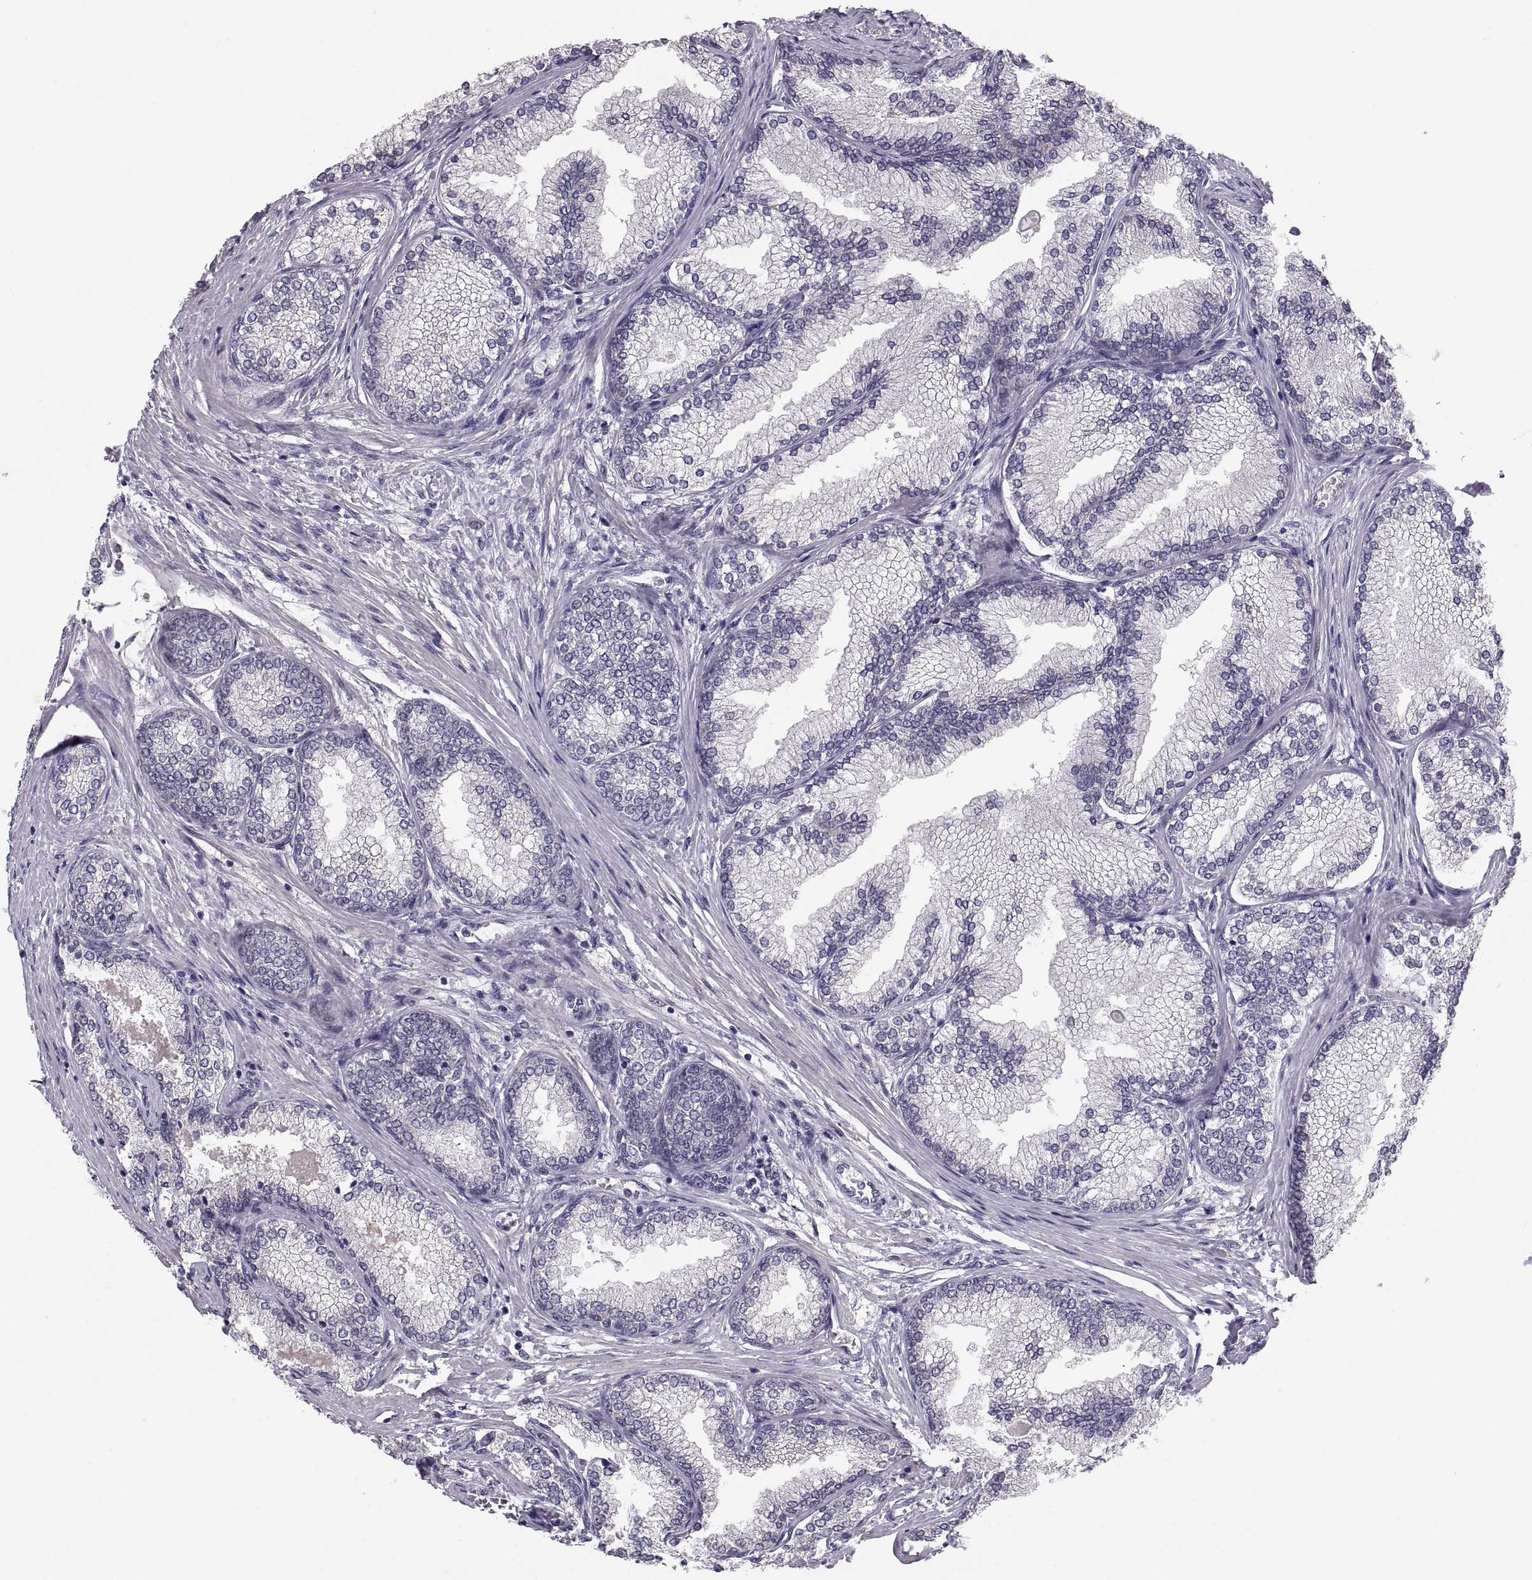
{"staining": {"intensity": "negative", "quantity": "none", "location": "none"}, "tissue": "prostate", "cell_type": "Glandular cells", "image_type": "normal", "snomed": [{"axis": "morphology", "description": "Normal tissue, NOS"}, {"axis": "topography", "description": "Prostate"}], "caption": "DAB immunohistochemical staining of unremarkable human prostate demonstrates no significant expression in glandular cells.", "gene": "PAX2", "patient": {"sex": "male", "age": 72}}